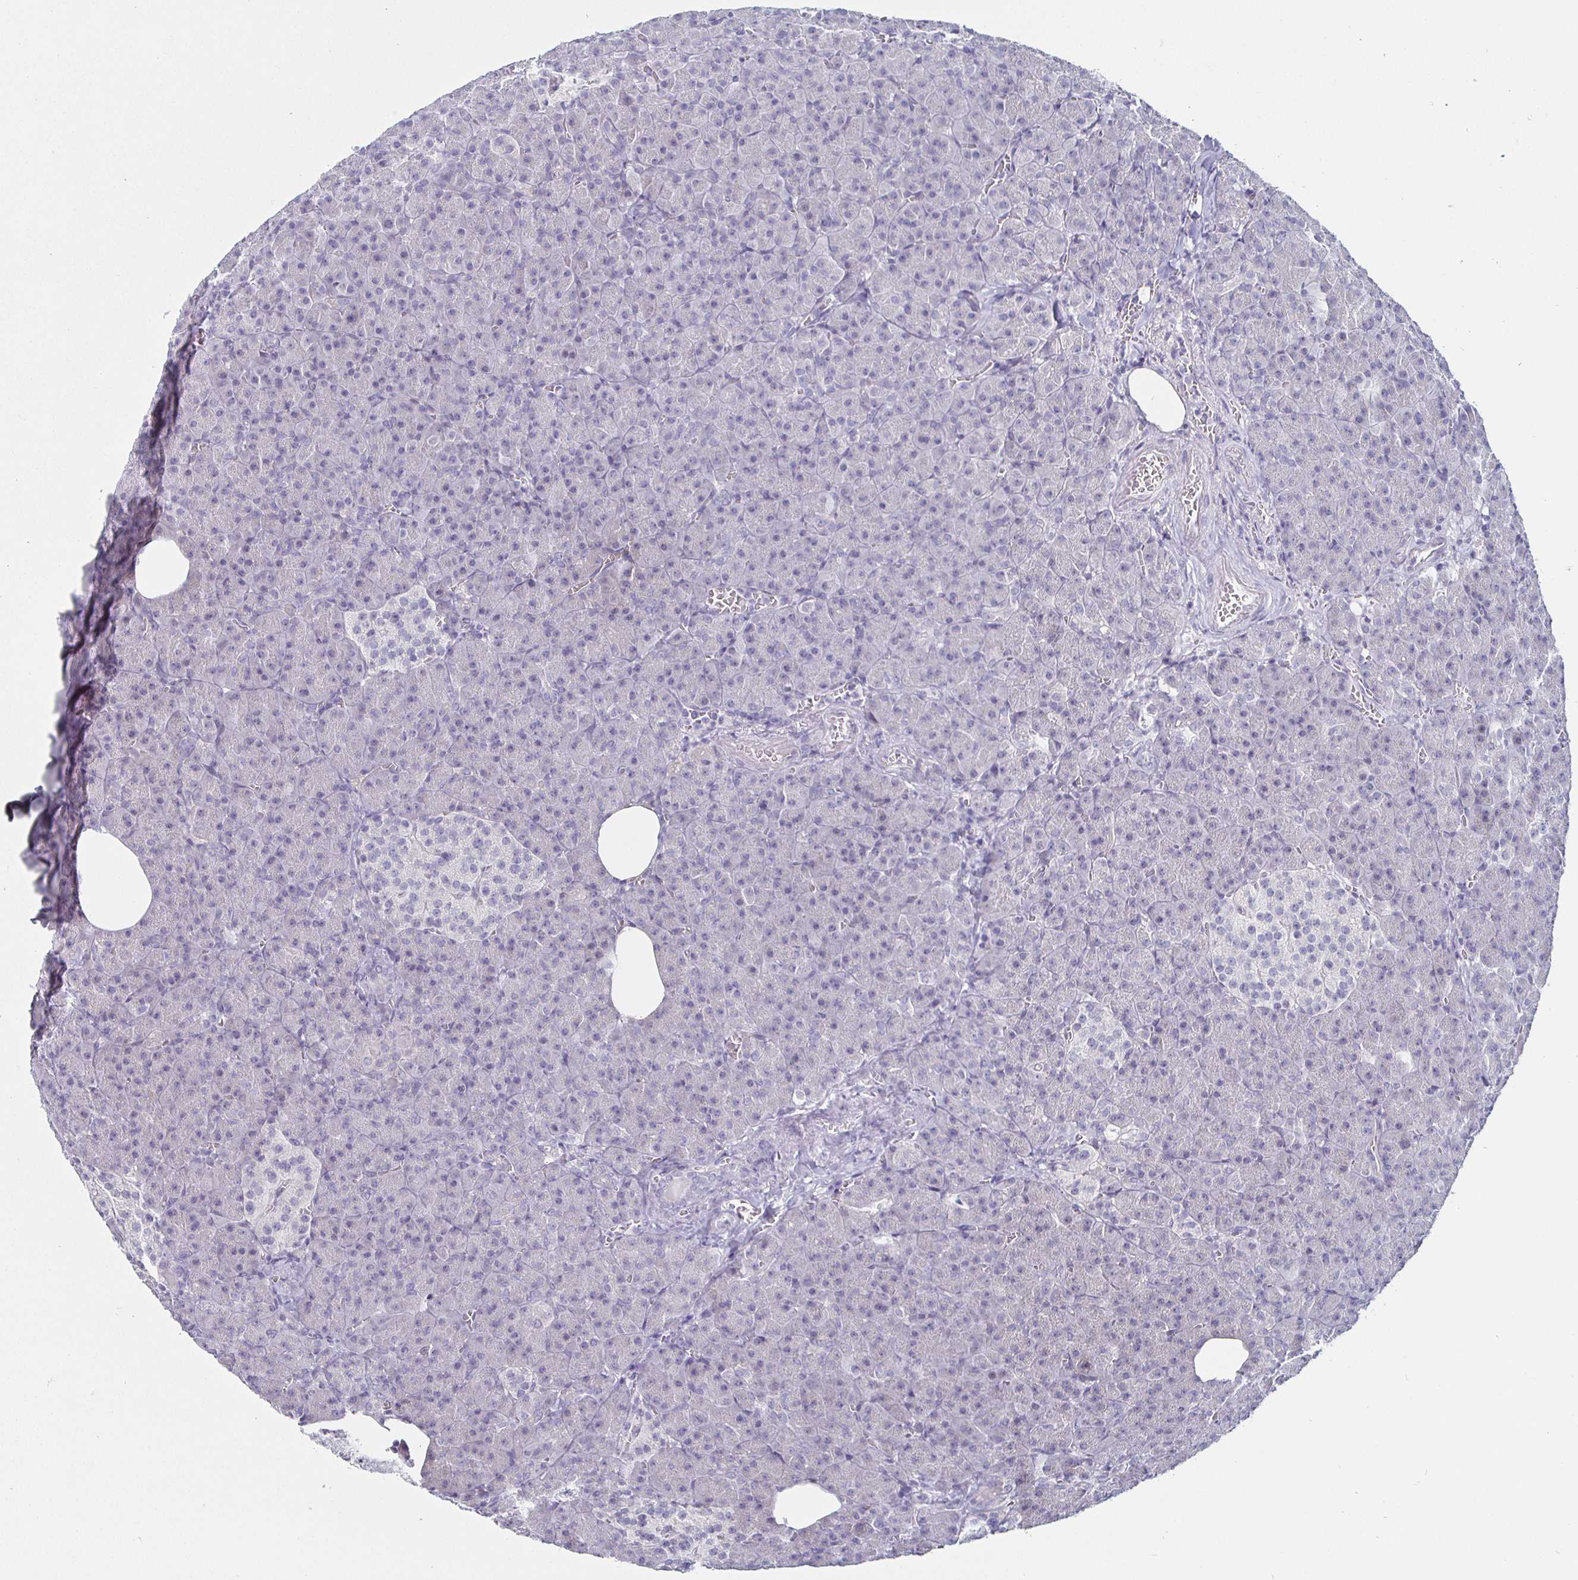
{"staining": {"intensity": "negative", "quantity": "none", "location": "none"}, "tissue": "pancreas", "cell_type": "Exocrine glandular cells", "image_type": "normal", "snomed": [{"axis": "morphology", "description": "Normal tissue, NOS"}, {"axis": "topography", "description": "Pancreas"}], "caption": "This is an immunohistochemistry (IHC) micrograph of normal human pancreas. There is no expression in exocrine glandular cells.", "gene": "DMRTB1", "patient": {"sex": "female", "age": 74}}